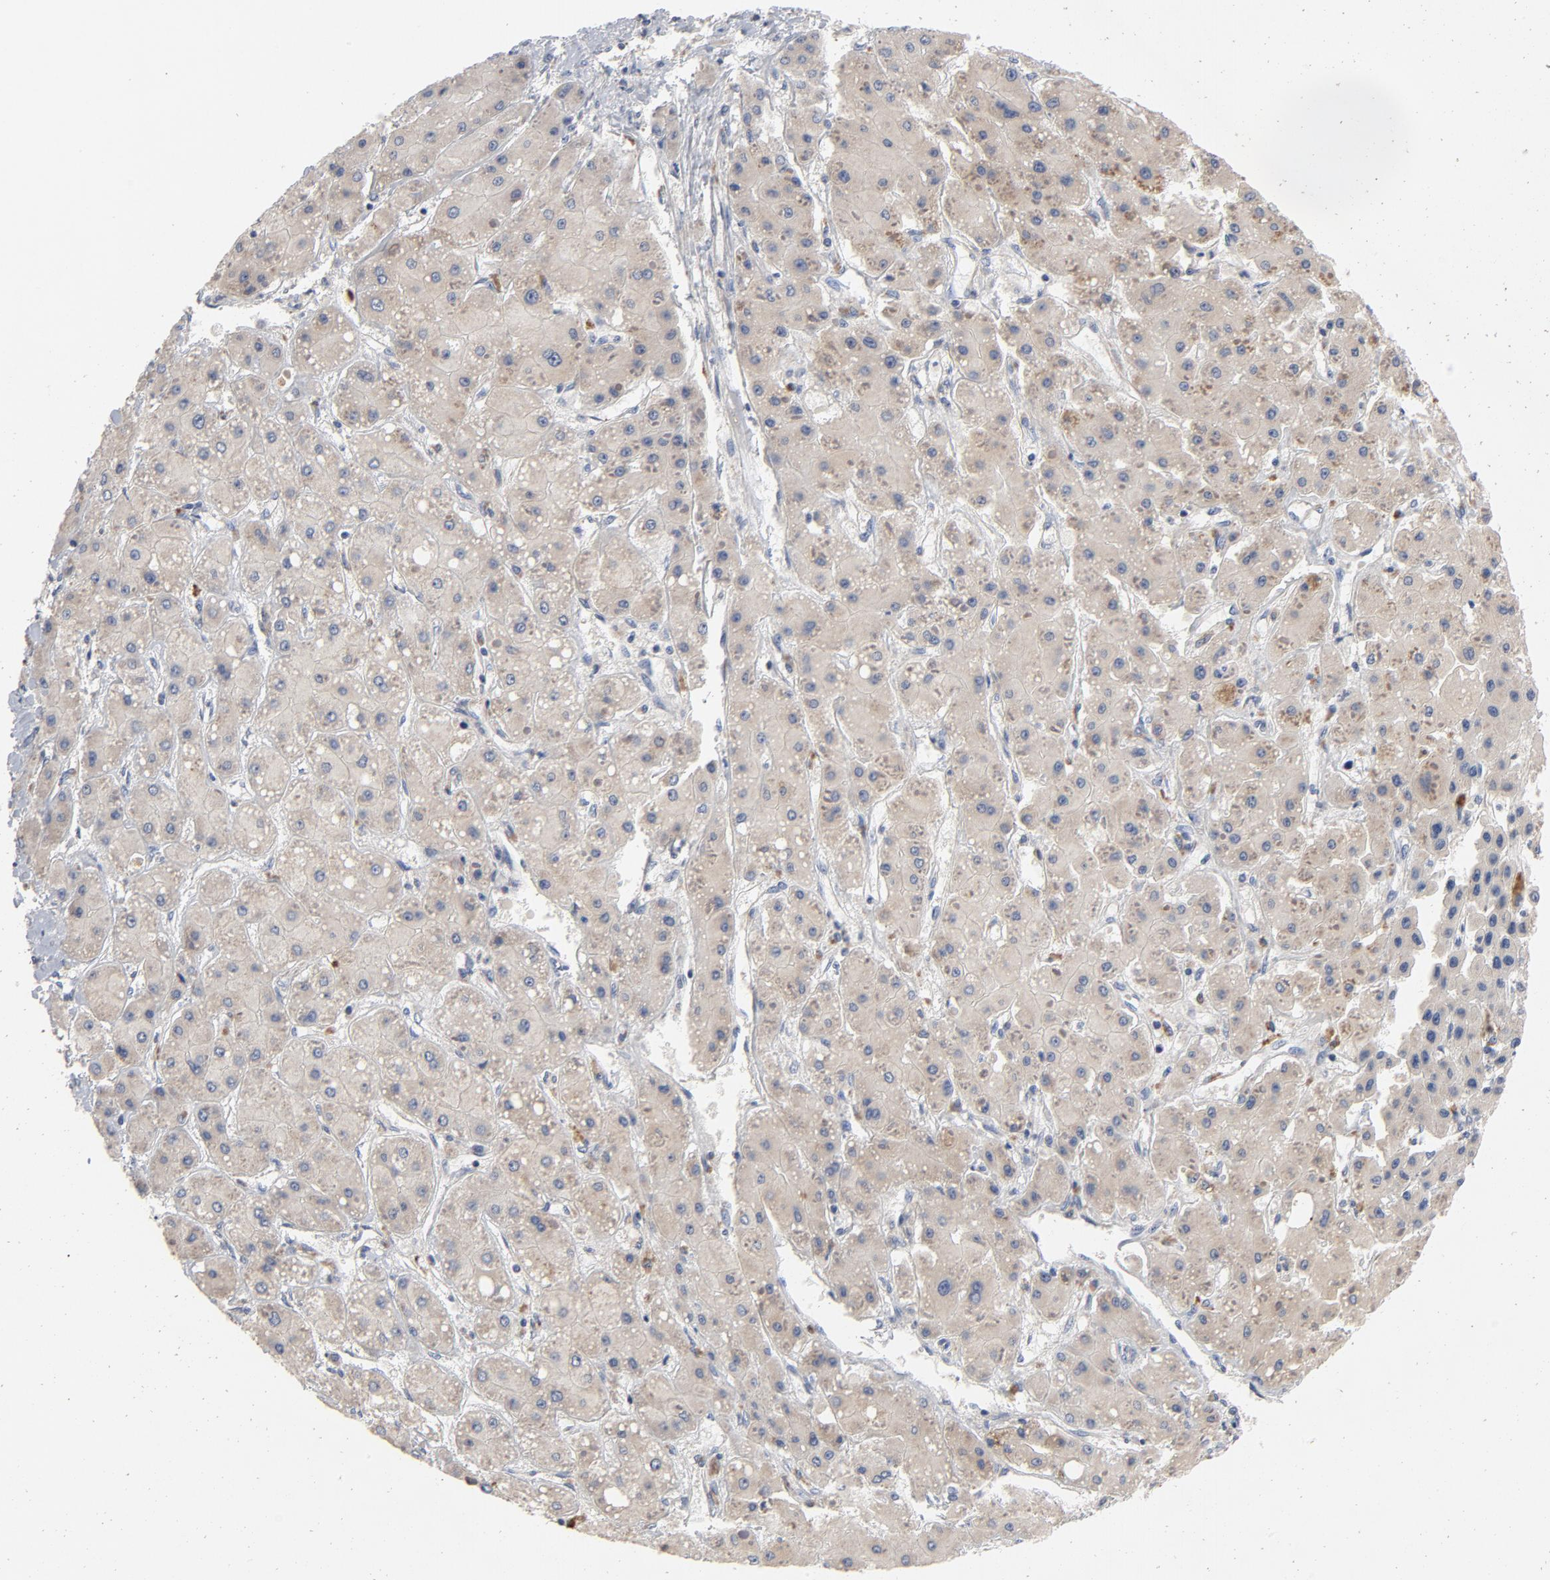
{"staining": {"intensity": "weak", "quantity": ">75%", "location": "cytoplasmic/membranous"}, "tissue": "liver cancer", "cell_type": "Tumor cells", "image_type": "cancer", "snomed": [{"axis": "morphology", "description": "Carcinoma, Hepatocellular, NOS"}, {"axis": "topography", "description": "Liver"}], "caption": "A brown stain shows weak cytoplasmic/membranous expression of a protein in human liver hepatocellular carcinoma tumor cells.", "gene": "CCDC134", "patient": {"sex": "female", "age": 52}}